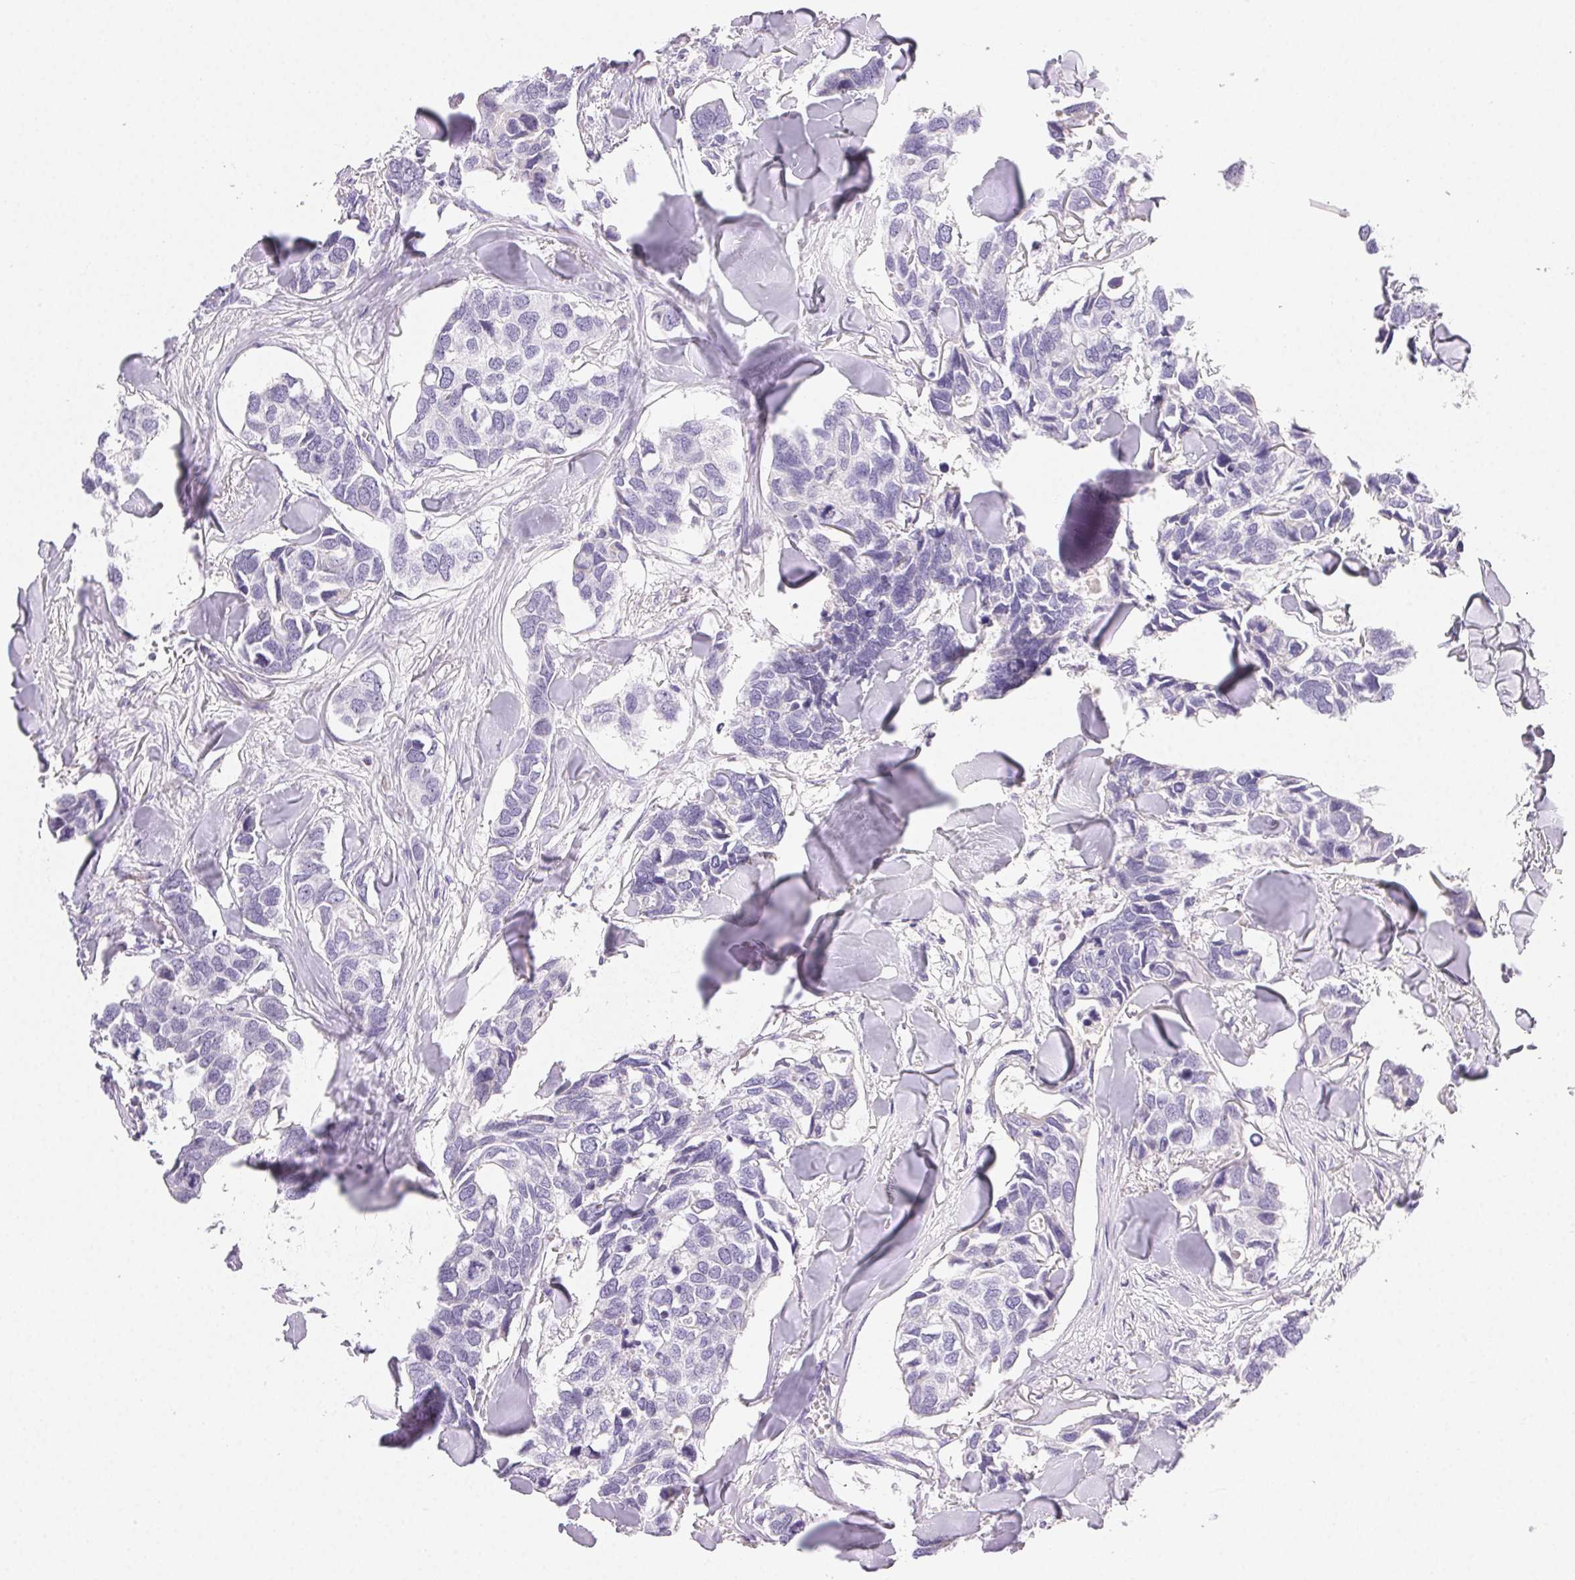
{"staining": {"intensity": "negative", "quantity": "none", "location": "none"}, "tissue": "breast cancer", "cell_type": "Tumor cells", "image_type": "cancer", "snomed": [{"axis": "morphology", "description": "Duct carcinoma"}, {"axis": "topography", "description": "Breast"}], "caption": "IHC photomicrograph of neoplastic tissue: human breast intraductal carcinoma stained with DAB (3,3'-diaminobenzidine) shows no significant protein expression in tumor cells.", "gene": "PADI4", "patient": {"sex": "female", "age": 83}}